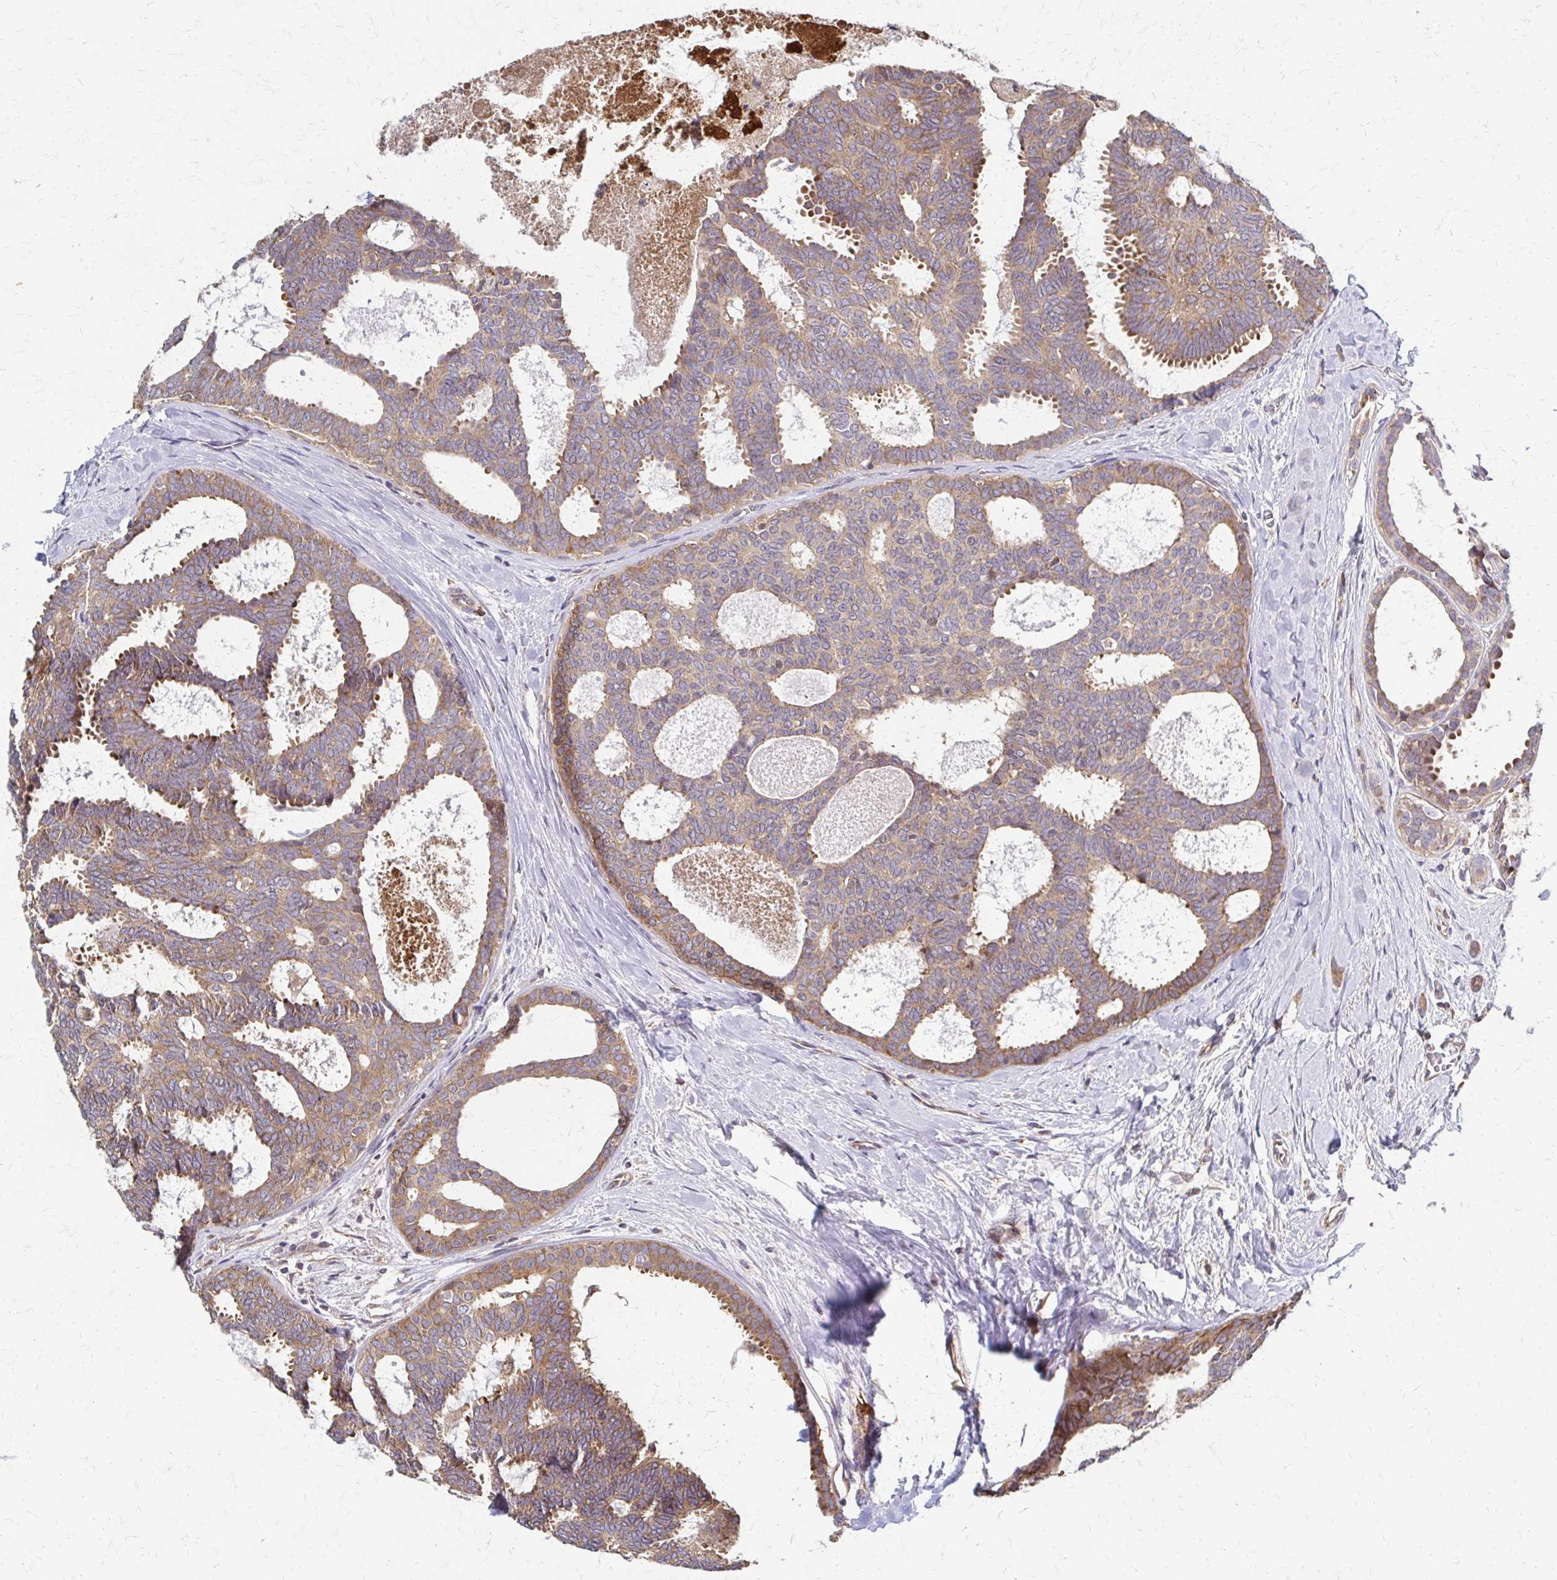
{"staining": {"intensity": "moderate", "quantity": ">75%", "location": "cytoplasmic/membranous"}, "tissue": "breast cancer", "cell_type": "Tumor cells", "image_type": "cancer", "snomed": [{"axis": "morphology", "description": "Intraductal carcinoma, in situ"}, {"axis": "morphology", "description": "Duct carcinoma"}, {"axis": "morphology", "description": "Lobular carcinoma, in situ"}, {"axis": "topography", "description": "Breast"}], "caption": "IHC (DAB) staining of breast cancer (infiltrating ductal carcinoma) reveals moderate cytoplasmic/membranous protein positivity in about >75% of tumor cells. Immunohistochemistry stains the protein of interest in brown and the nuclei are stained blue.", "gene": "EEF2", "patient": {"sex": "female", "age": 44}}